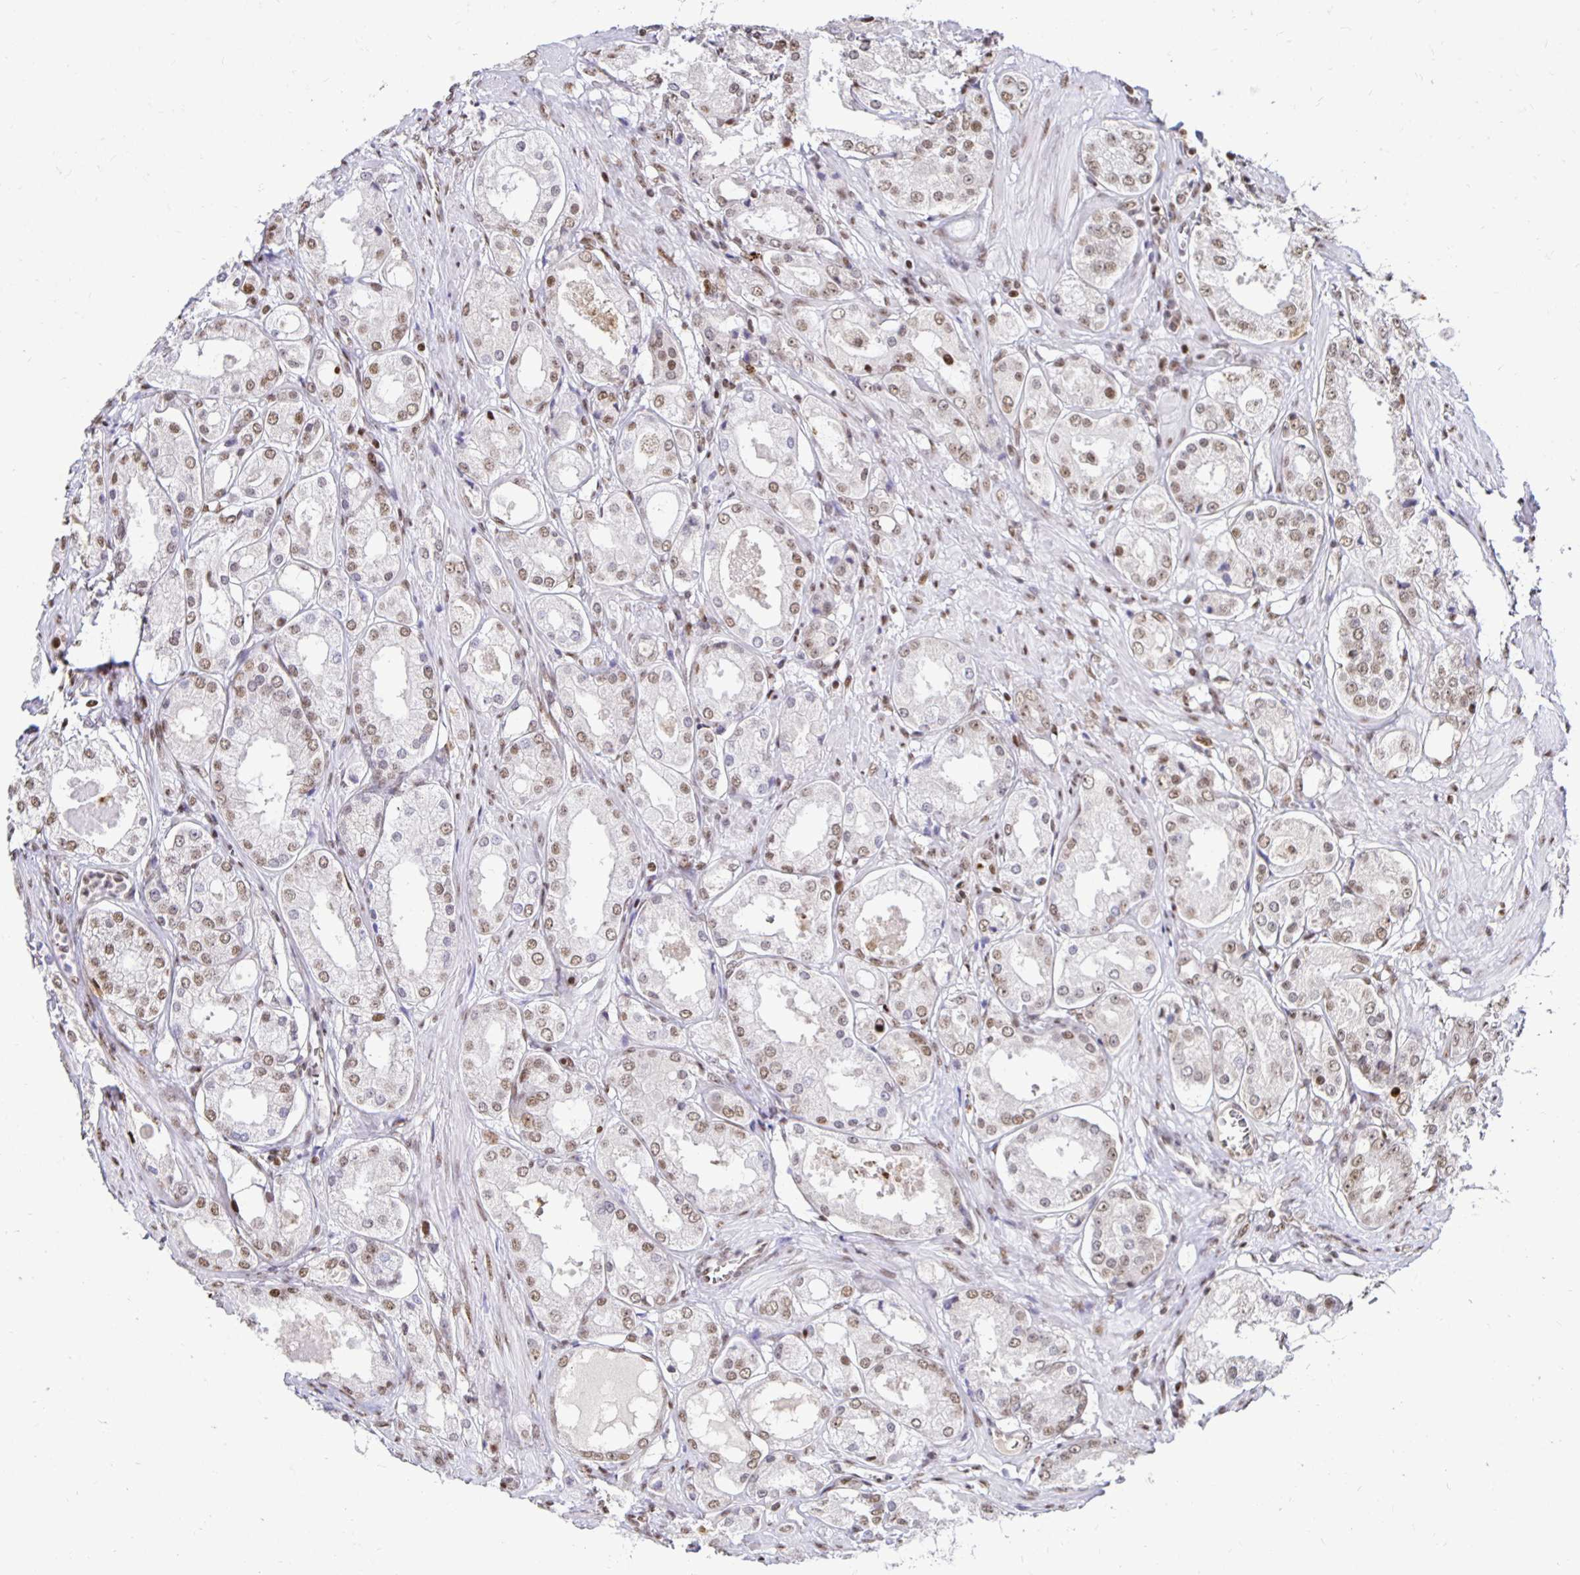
{"staining": {"intensity": "moderate", "quantity": ">75%", "location": "nuclear"}, "tissue": "prostate cancer", "cell_type": "Tumor cells", "image_type": "cancer", "snomed": [{"axis": "morphology", "description": "Adenocarcinoma, Low grade"}, {"axis": "topography", "description": "Prostate"}], "caption": "High-magnification brightfield microscopy of adenocarcinoma (low-grade) (prostate) stained with DAB (brown) and counterstained with hematoxylin (blue). tumor cells exhibit moderate nuclear staining is present in approximately>75% of cells. The protein is stained brown, and the nuclei are stained in blue (DAB (3,3'-diaminobenzidine) IHC with brightfield microscopy, high magnification).", "gene": "ZNF579", "patient": {"sex": "male", "age": 68}}